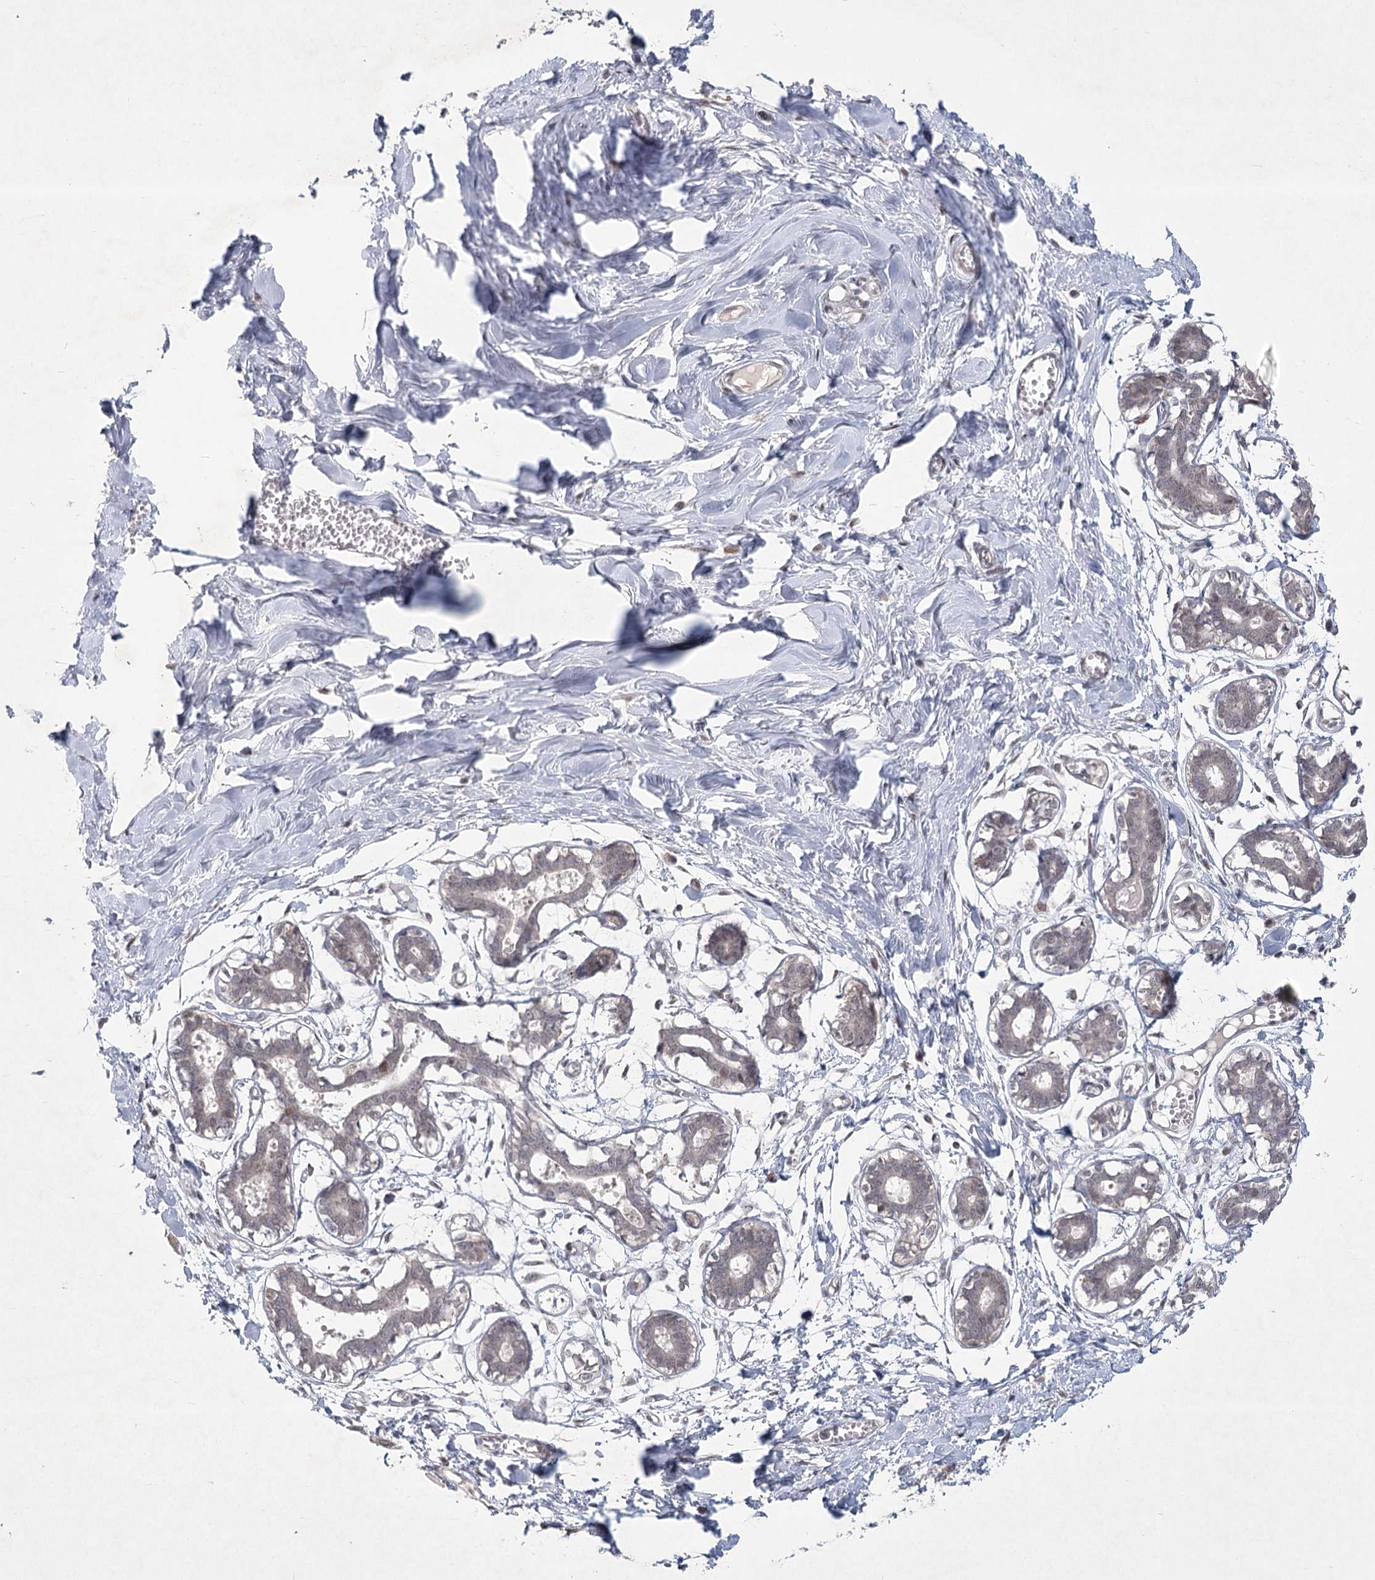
{"staining": {"intensity": "moderate", "quantity": "25%-75%", "location": "cytoplasmic/membranous,nuclear"}, "tissue": "breast", "cell_type": "Adipocytes", "image_type": "normal", "snomed": [{"axis": "morphology", "description": "Normal tissue, NOS"}, {"axis": "topography", "description": "Breast"}], "caption": "High-power microscopy captured an immunohistochemistry micrograph of benign breast, revealing moderate cytoplasmic/membranous,nuclear expression in approximately 25%-75% of adipocytes. The staining is performed using DAB brown chromogen to label protein expression. The nuclei are counter-stained blue using hematoxylin.", "gene": "CIB4", "patient": {"sex": "female", "age": 27}}